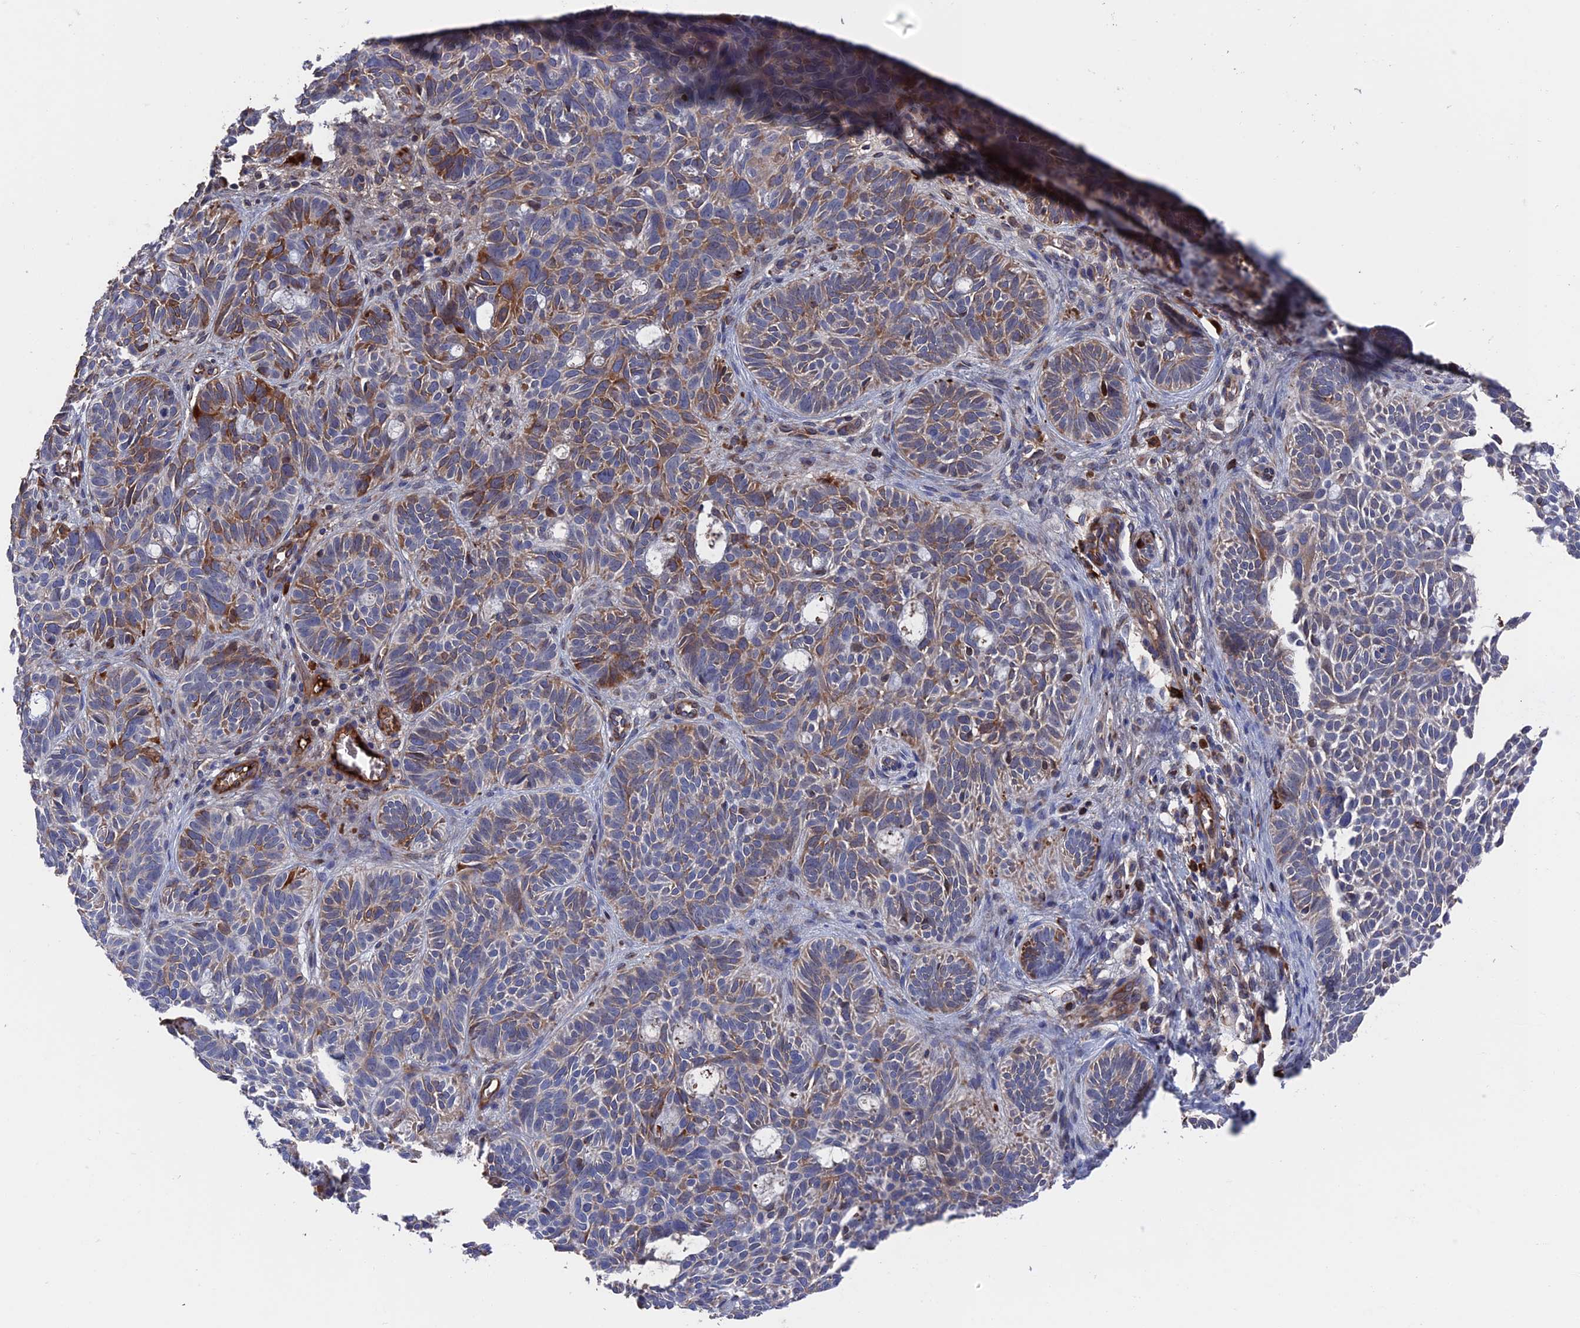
{"staining": {"intensity": "moderate", "quantity": "<25%", "location": "cytoplasmic/membranous"}, "tissue": "skin cancer", "cell_type": "Tumor cells", "image_type": "cancer", "snomed": [{"axis": "morphology", "description": "Basal cell carcinoma"}, {"axis": "topography", "description": "Skin"}], "caption": "Immunohistochemistry (IHC) micrograph of basal cell carcinoma (skin) stained for a protein (brown), which exhibits low levels of moderate cytoplasmic/membranous staining in approximately <25% of tumor cells.", "gene": "HPF1", "patient": {"sex": "male", "age": 69}}